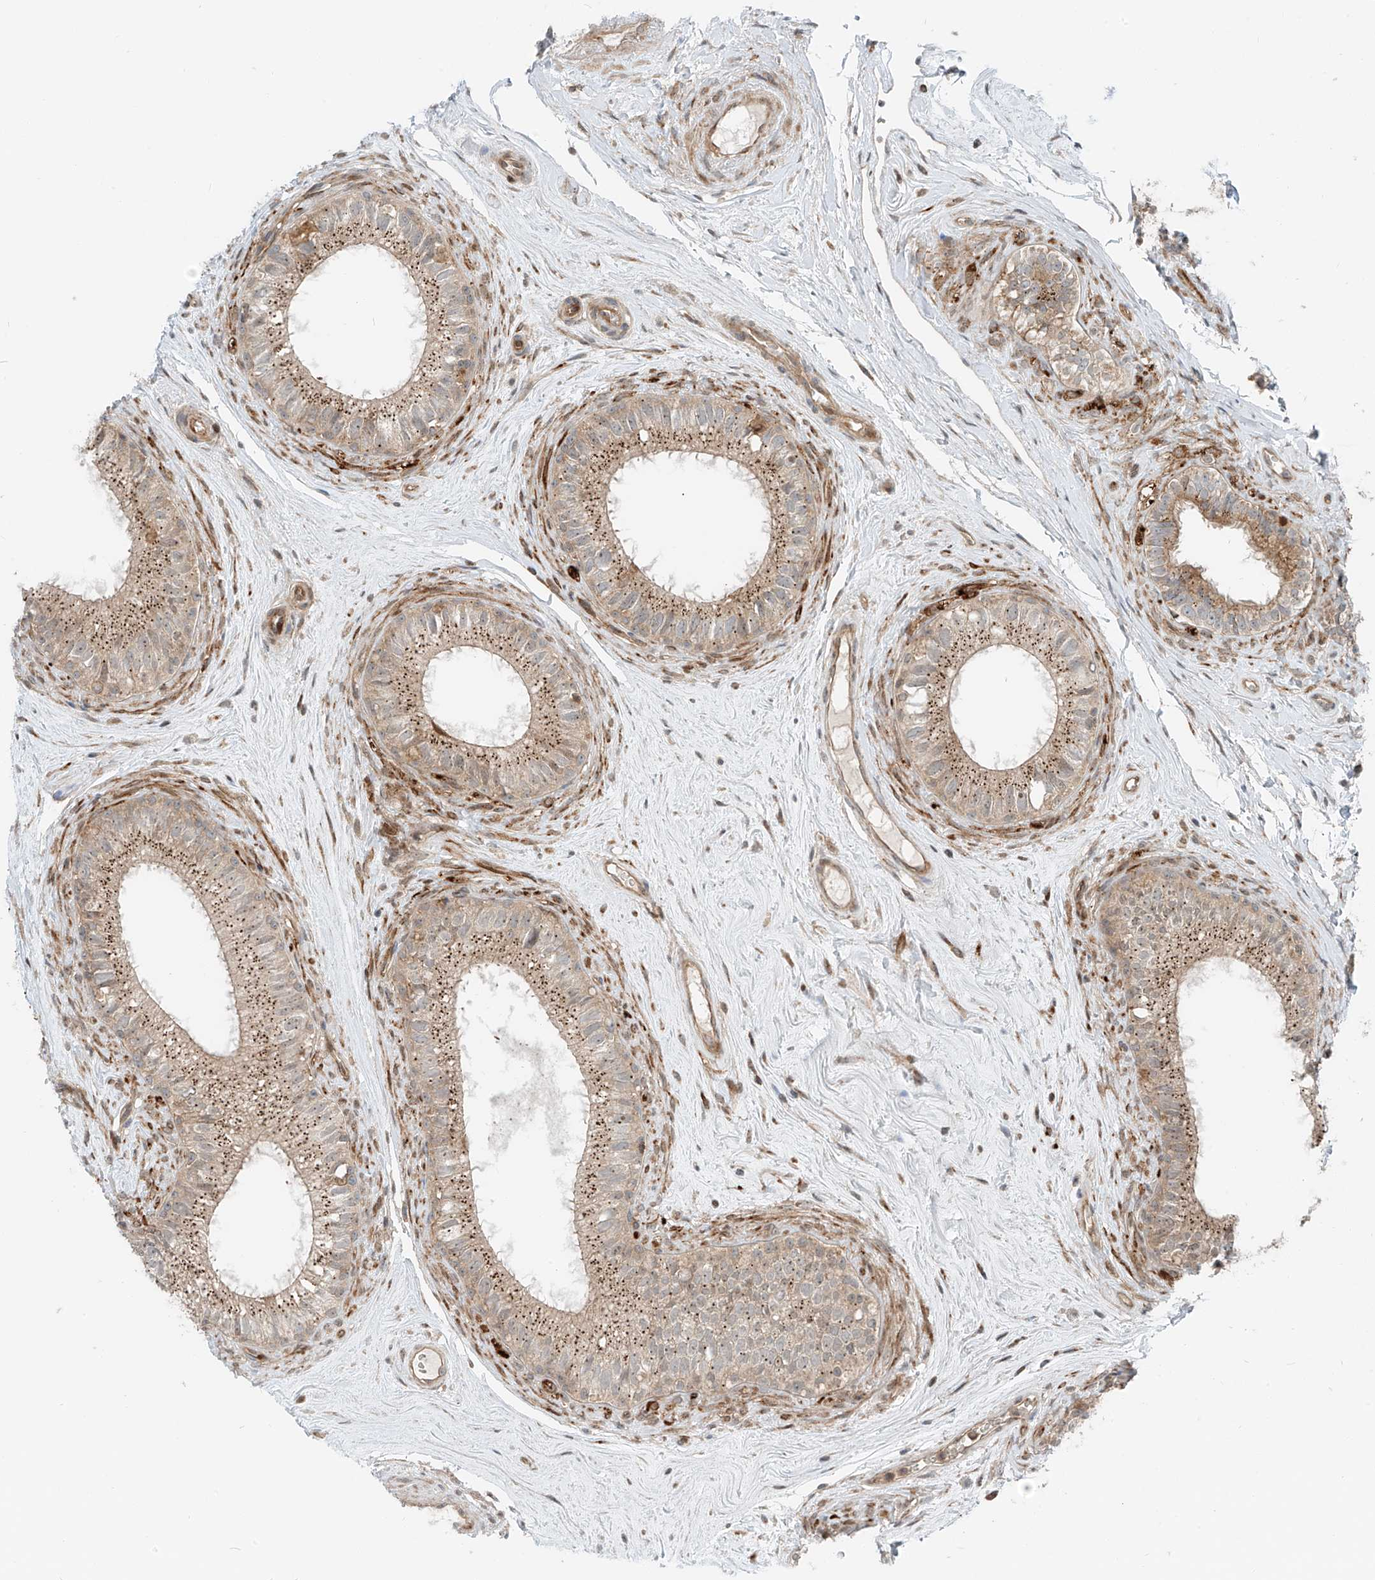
{"staining": {"intensity": "strong", "quantity": "25%-75%", "location": "cytoplasmic/membranous"}, "tissue": "epididymis", "cell_type": "Glandular cells", "image_type": "normal", "snomed": [{"axis": "morphology", "description": "Normal tissue, NOS"}, {"axis": "topography", "description": "Epididymis"}], "caption": "Immunohistochemical staining of unremarkable human epididymis exhibits 25%-75% levels of strong cytoplasmic/membranous protein expression in about 25%-75% of glandular cells.", "gene": "USP48", "patient": {"sex": "male", "age": 71}}